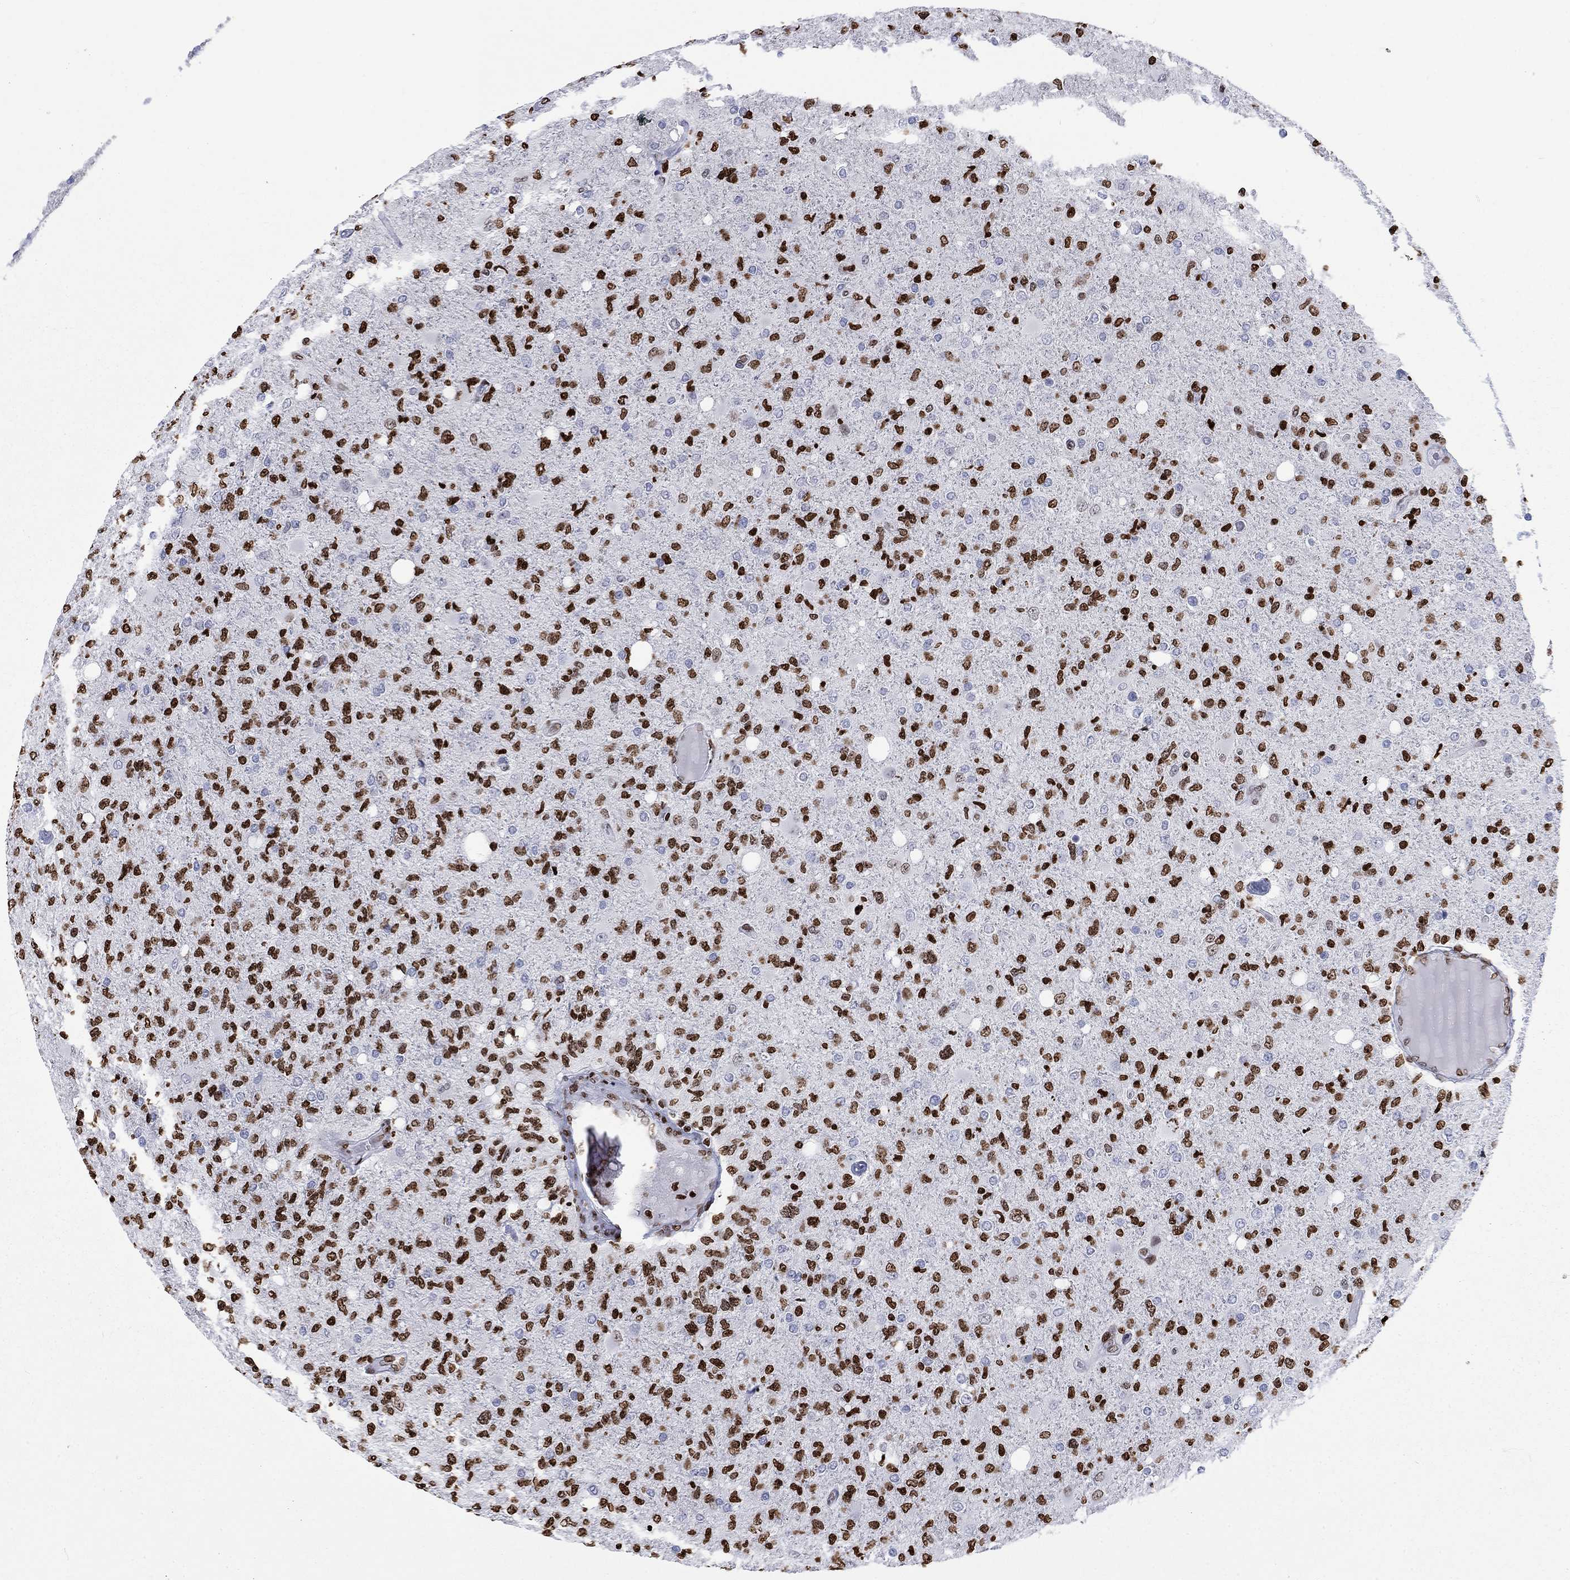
{"staining": {"intensity": "strong", "quantity": ">75%", "location": "nuclear"}, "tissue": "glioma", "cell_type": "Tumor cells", "image_type": "cancer", "snomed": [{"axis": "morphology", "description": "Glioma, malignant, High grade"}, {"axis": "topography", "description": "Cerebral cortex"}], "caption": "The micrograph exhibits a brown stain indicating the presence of a protein in the nuclear of tumor cells in glioma.", "gene": "H1-5", "patient": {"sex": "male", "age": 70}}